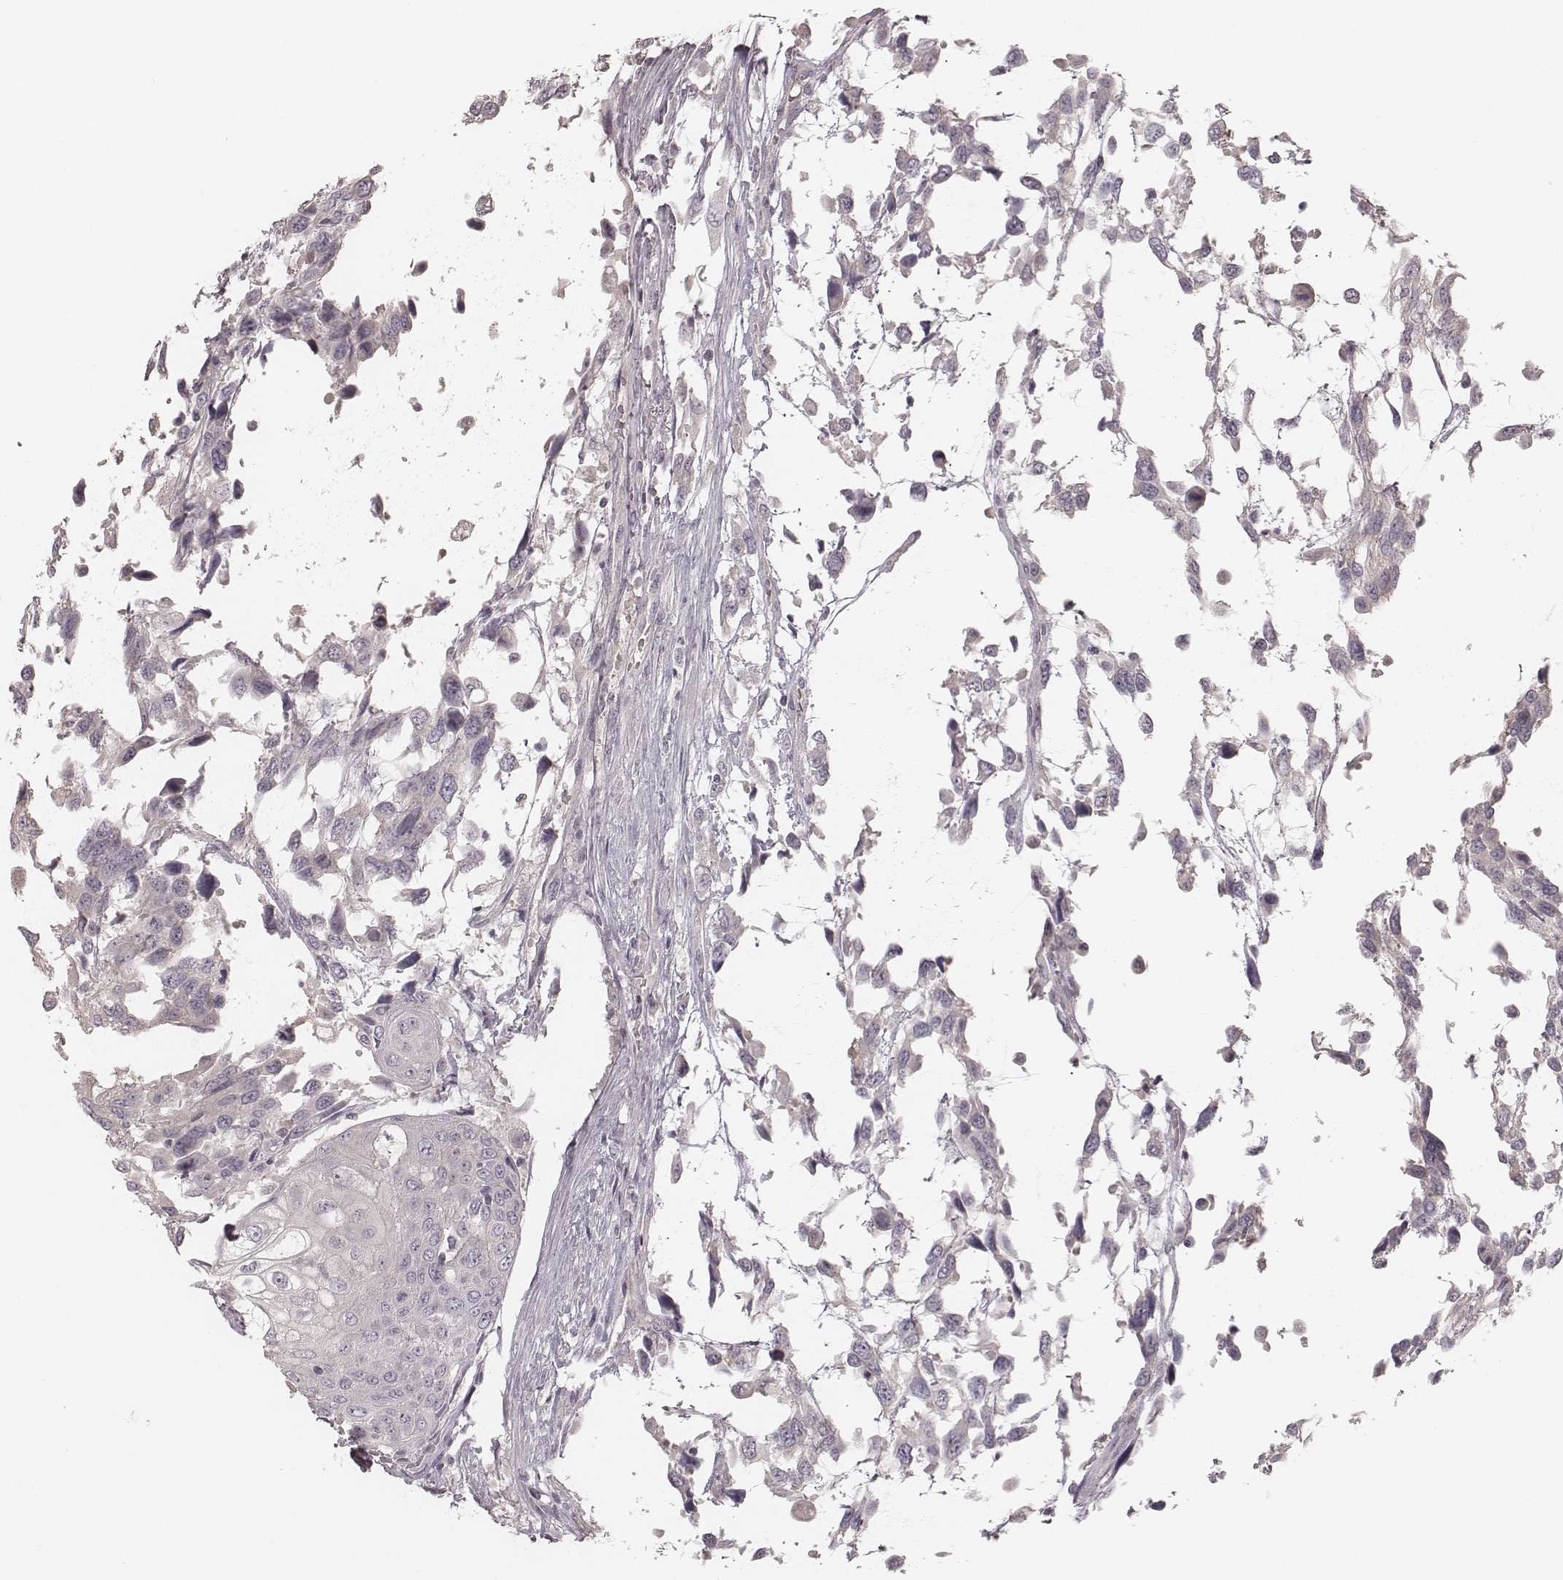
{"staining": {"intensity": "negative", "quantity": "none", "location": "none"}, "tissue": "urothelial cancer", "cell_type": "Tumor cells", "image_type": "cancer", "snomed": [{"axis": "morphology", "description": "Urothelial carcinoma, High grade"}, {"axis": "topography", "description": "Urinary bladder"}], "caption": "High-grade urothelial carcinoma was stained to show a protein in brown. There is no significant expression in tumor cells.", "gene": "TDRD5", "patient": {"sex": "female", "age": 70}}